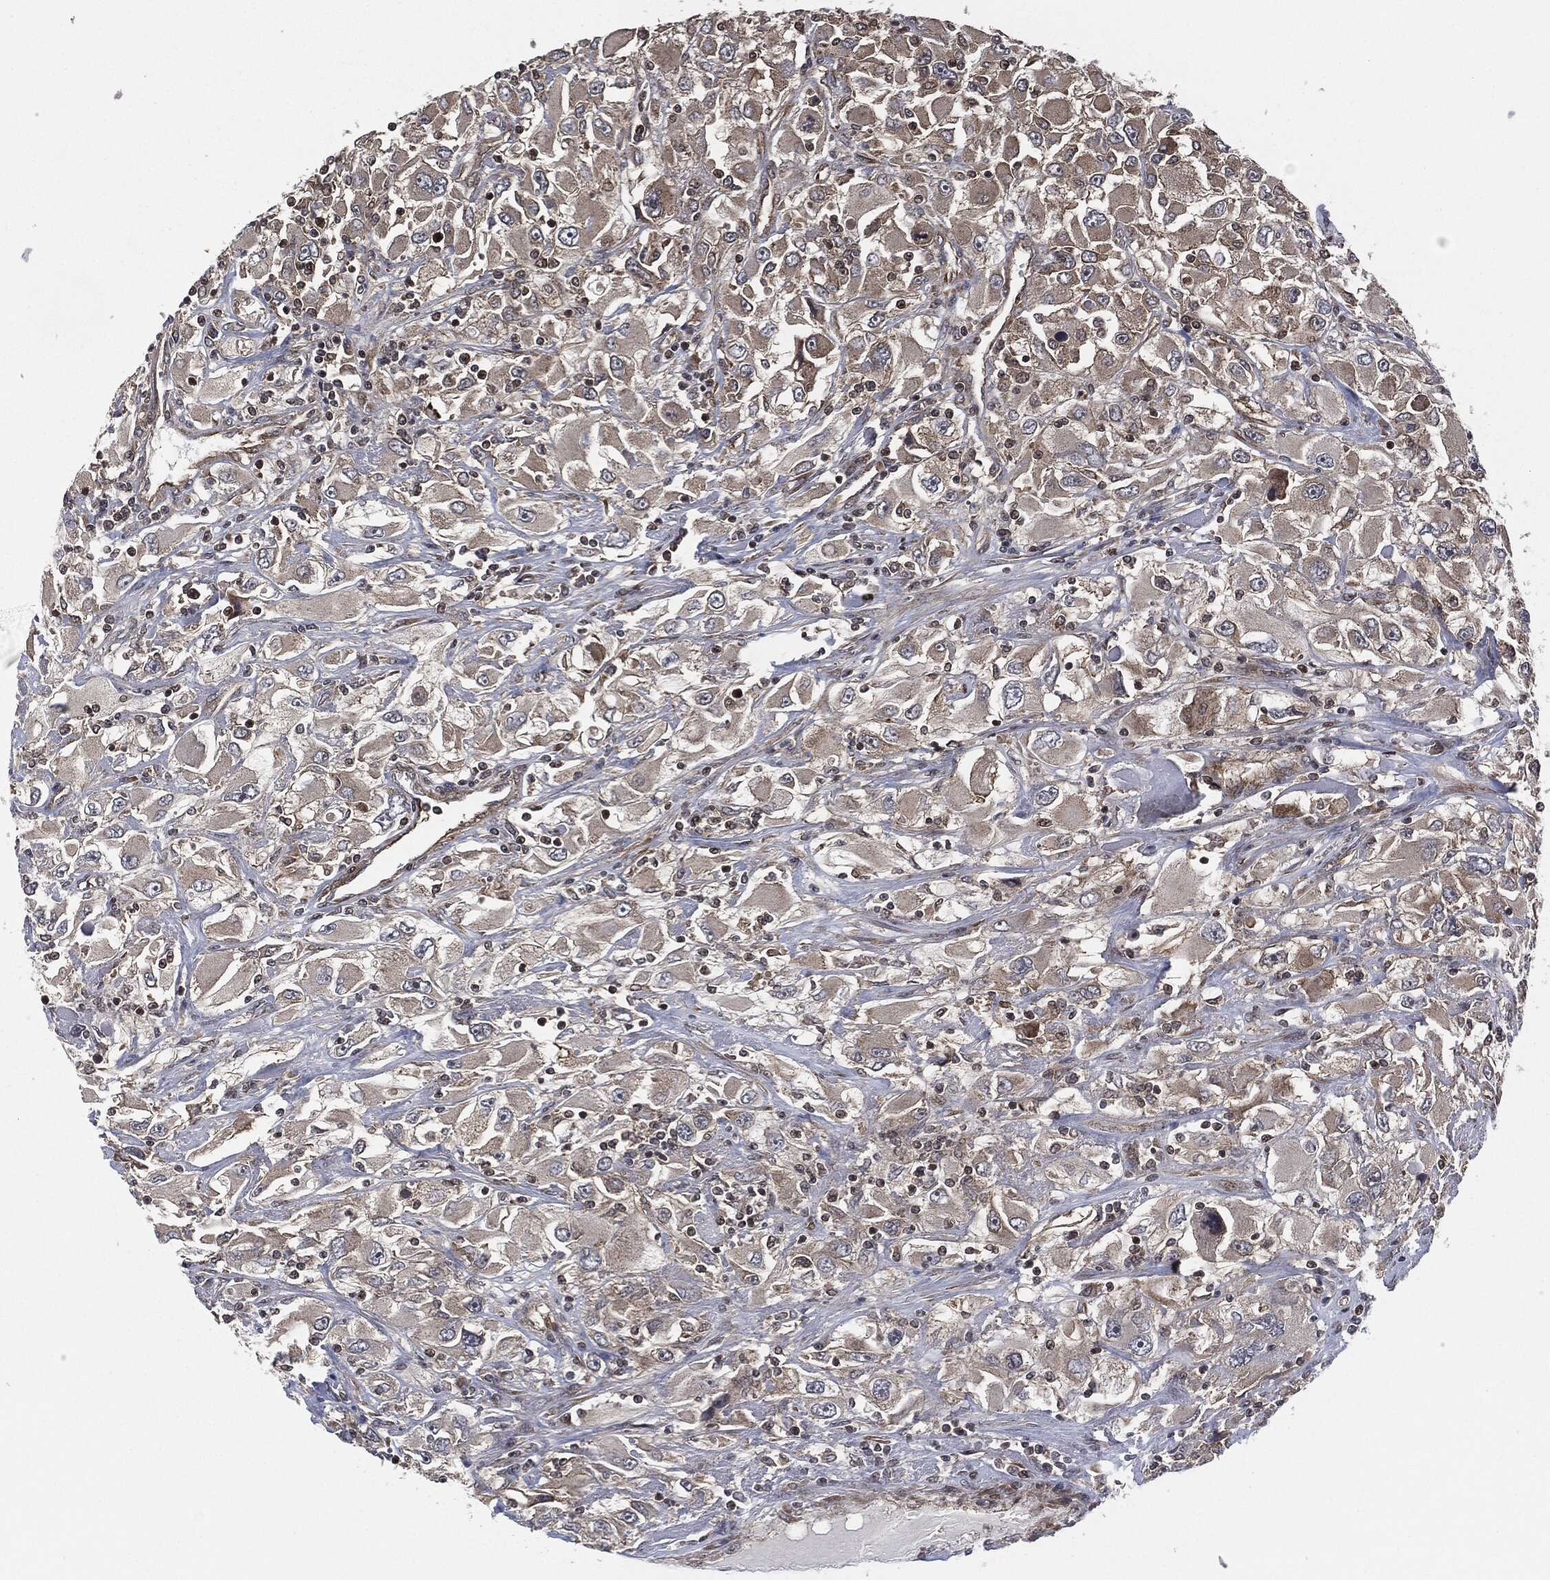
{"staining": {"intensity": "weak", "quantity": "25%-75%", "location": "cytoplasmic/membranous"}, "tissue": "renal cancer", "cell_type": "Tumor cells", "image_type": "cancer", "snomed": [{"axis": "morphology", "description": "Adenocarcinoma, NOS"}, {"axis": "topography", "description": "Kidney"}], "caption": "Immunohistochemical staining of human renal cancer (adenocarcinoma) displays low levels of weak cytoplasmic/membranous expression in approximately 25%-75% of tumor cells.", "gene": "HRAS", "patient": {"sex": "female", "age": 52}}